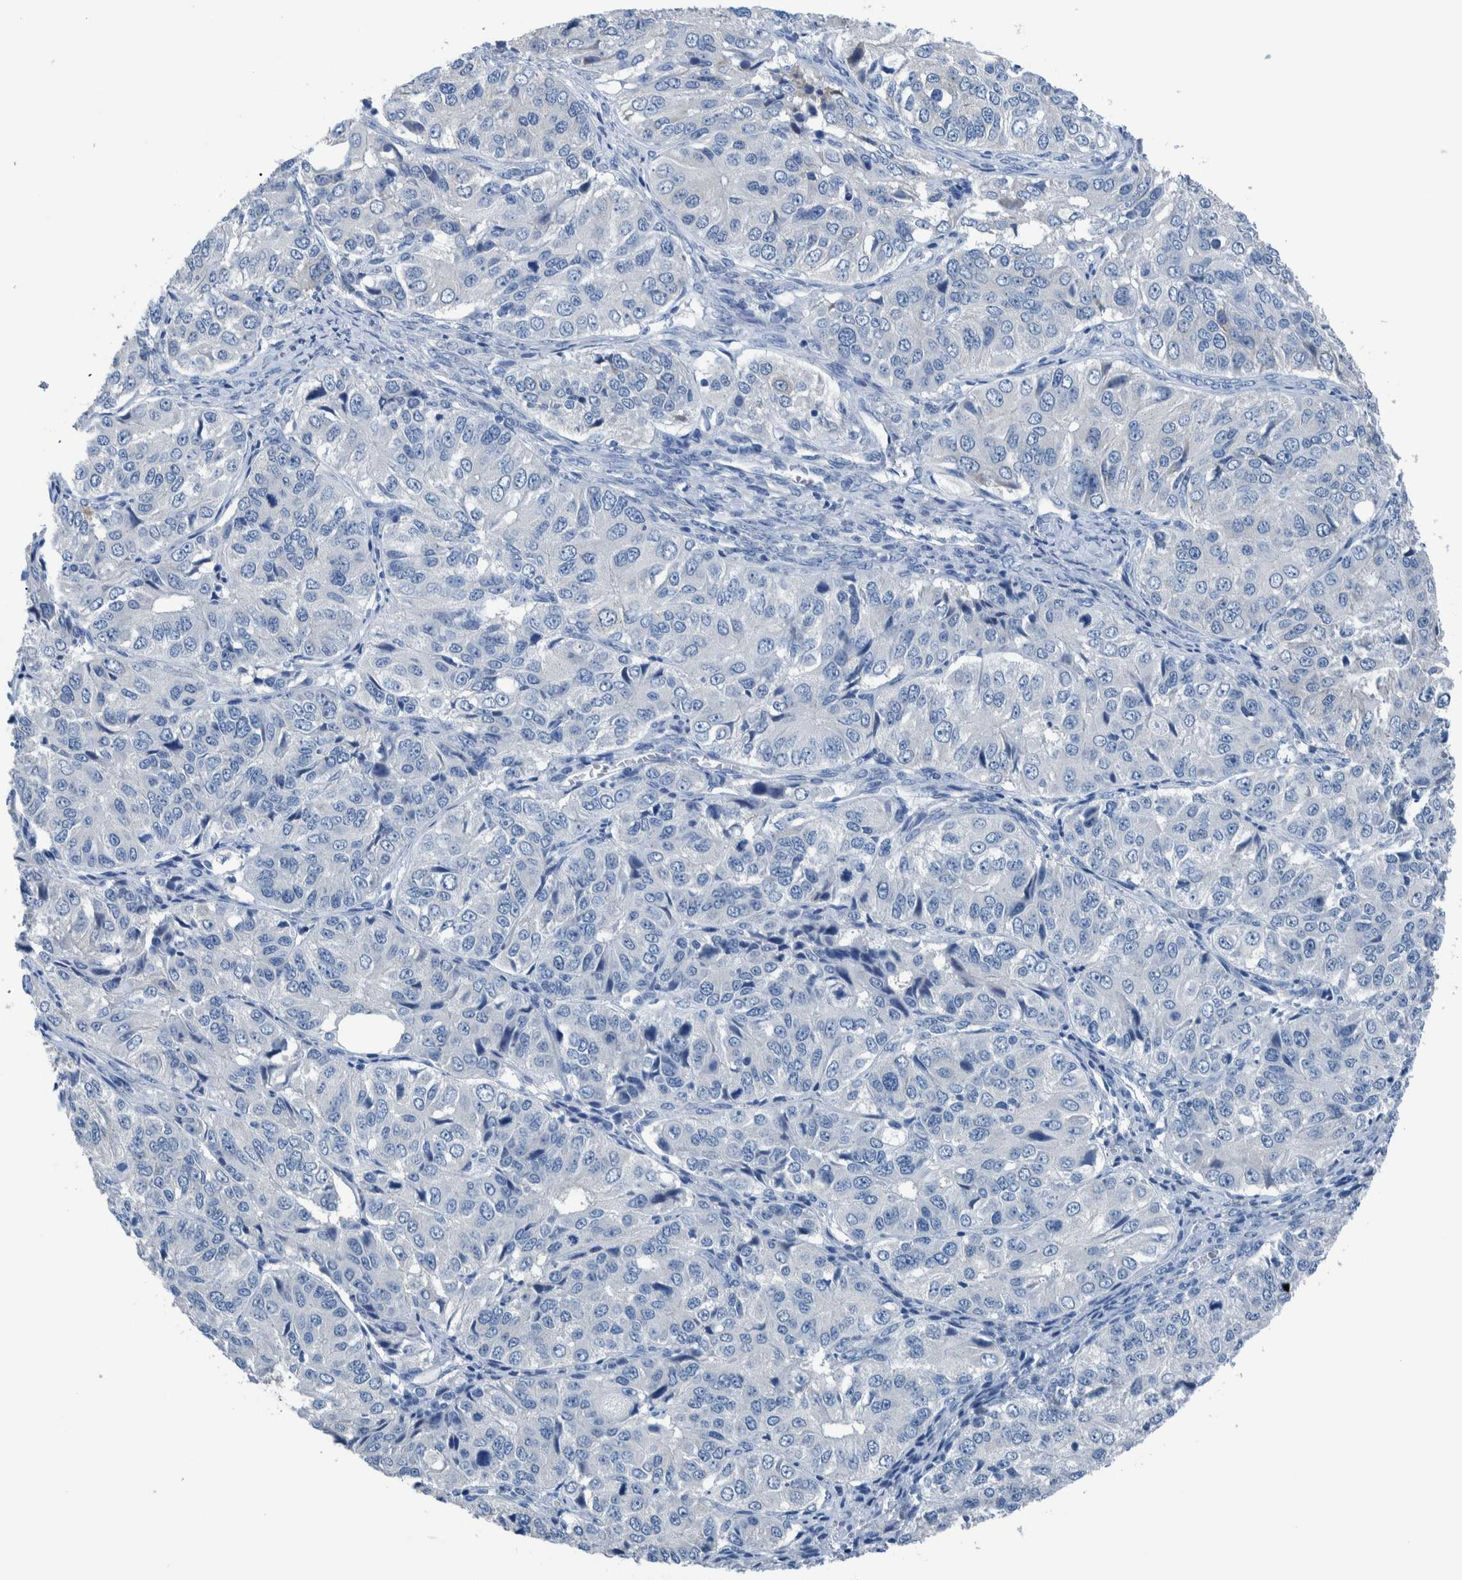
{"staining": {"intensity": "negative", "quantity": "none", "location": "none"}, "tissue": "ovarian cancer", "cell_type": "Tumor cells", "image_type": "cancer", "snomed": [{"axis": "morphology", "description": "Carcinoma, endometroid"}, {"axis": "topography", "description": "Ovary"}], "caption": "Tumor cells are negative for protein expression in human ovarian cancer. (DAB immunohistochemistry (IHC) visualized using brightfield microscopy, high magnification).", "gene": "IDO1", "patient": {"sex": "female", "age": 51}}